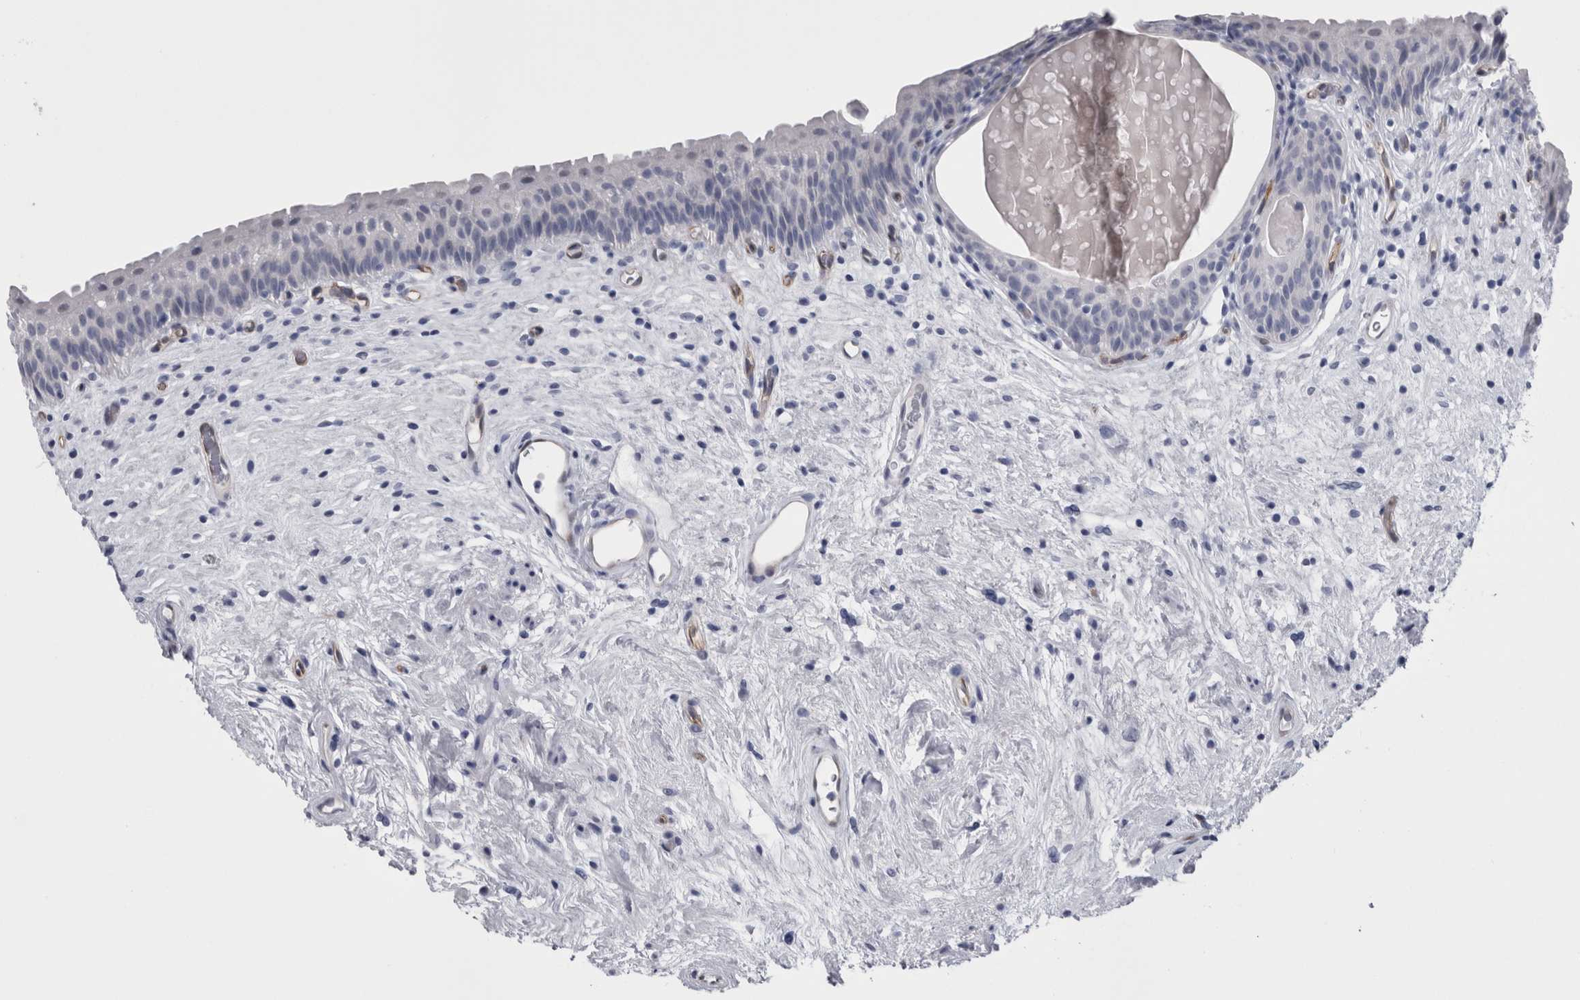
{"staining": {"intensity": "negative", "quantity": "none", "location": "none"}, "tissue": "urinary bladder", "cell_type": "Urothelial cells", "image_type": "normal", "snomed": [{"axis": "morphology", "description": "Normal tissue, NOS"}, {"axis": "topography", "description": "Urinary bladder"}], "caption": "IHC micrograph of normal urinary bladder: urinary bladder stained with DAB (3,3'-diaminobenzidine) exhibits no significant protein positivity in urothelial cells.", "gene": "VWDE", "patient": {"sex": "male", "age": 83}}